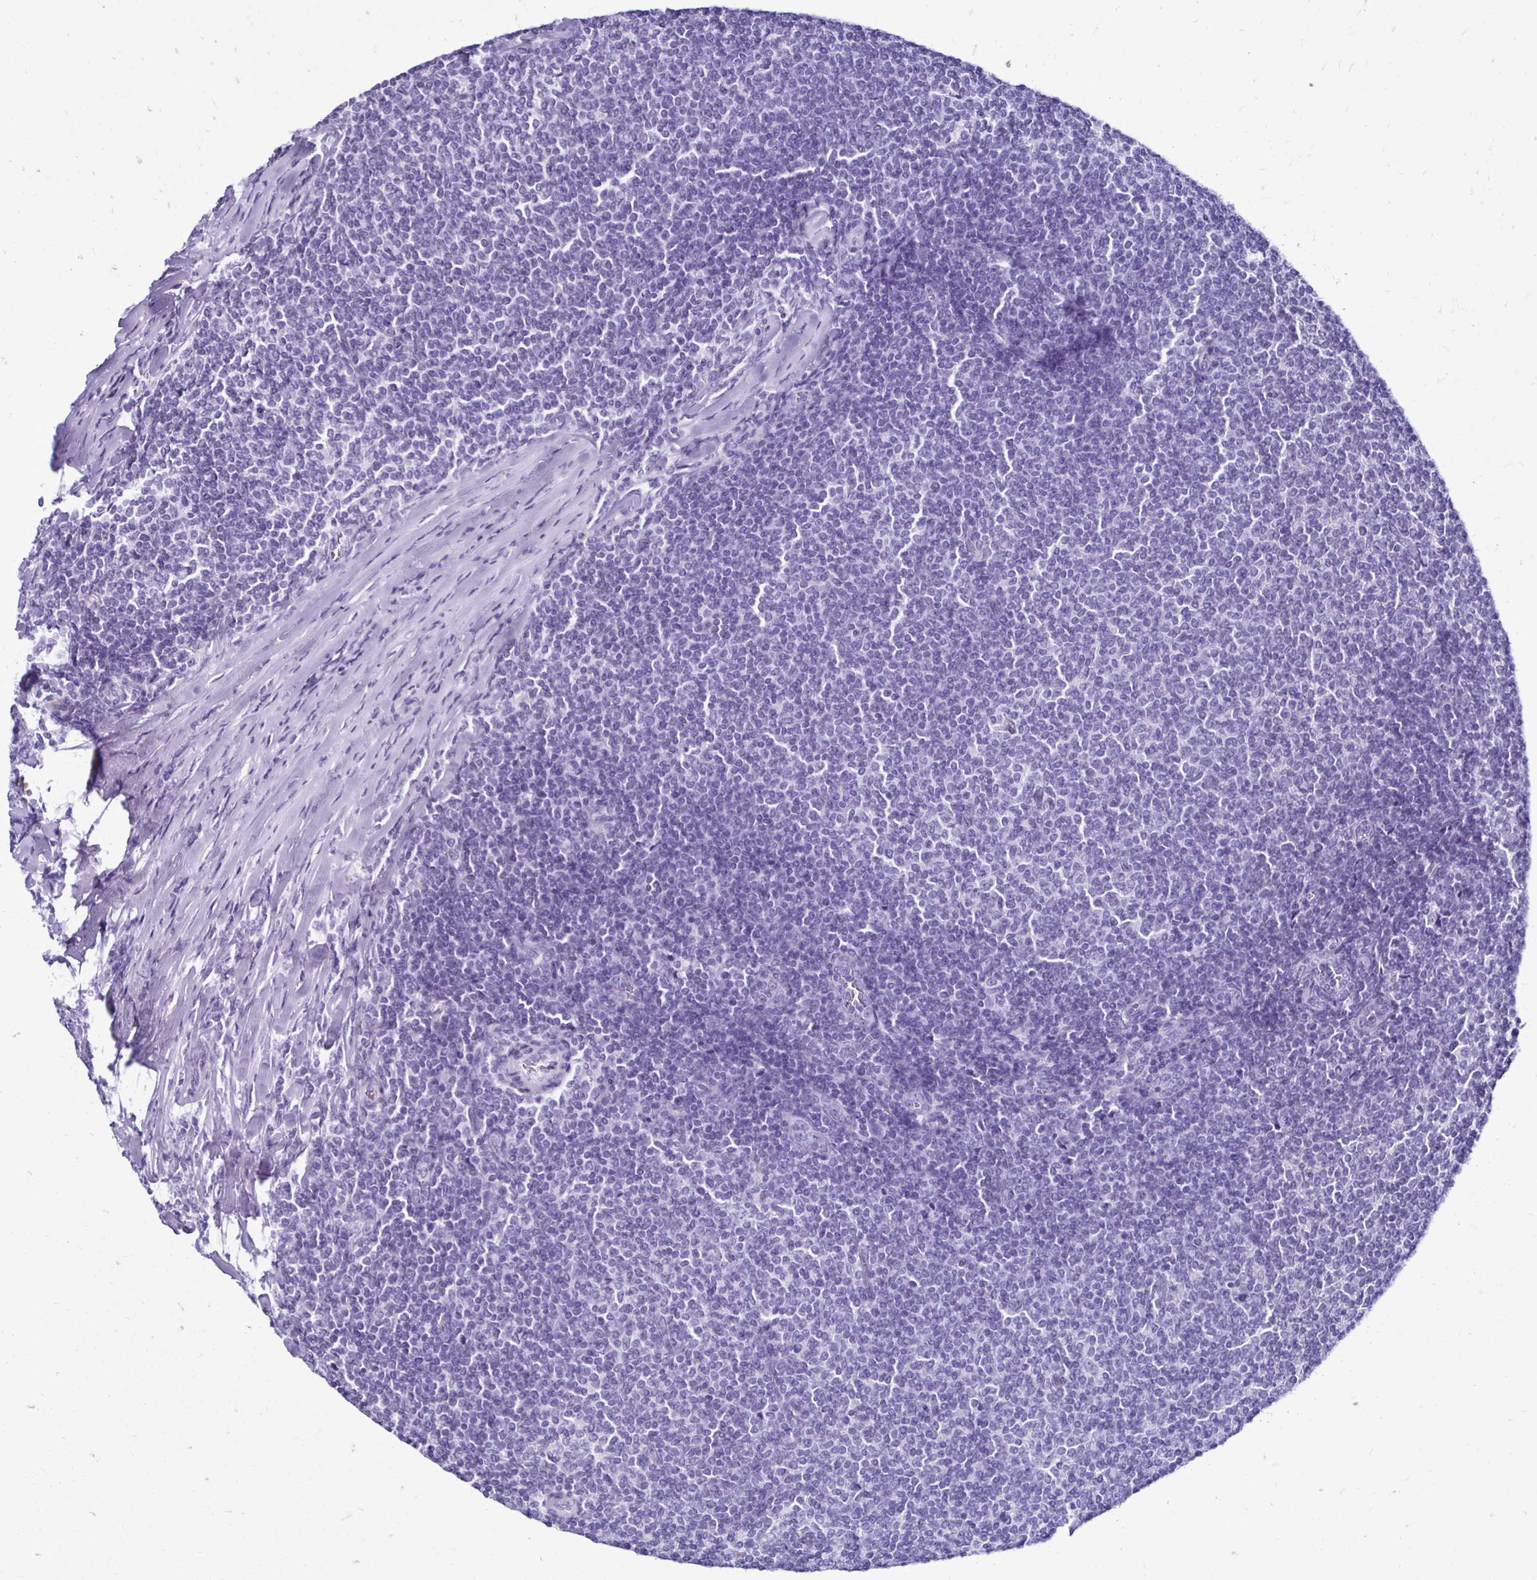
{"staining": {"intensity": "negative", "quantity": "none", "location": "none"}, "tissue": "lymphoma", "cell_type": "Tumor cells", "image_type": "cancer", "snomed": [{"axis": "morphology", "description": "Malignant lymphoma, non-Hodgkin's type, Low grade"}, {"axis": "topography", "description": "Lymph node"}], "caption": "Lymphoma was stained to show a protein in brown. There is no significant positivity in tumor cells.", "gene": "CST5", "patient": {"sex": "male", "age": 52}}